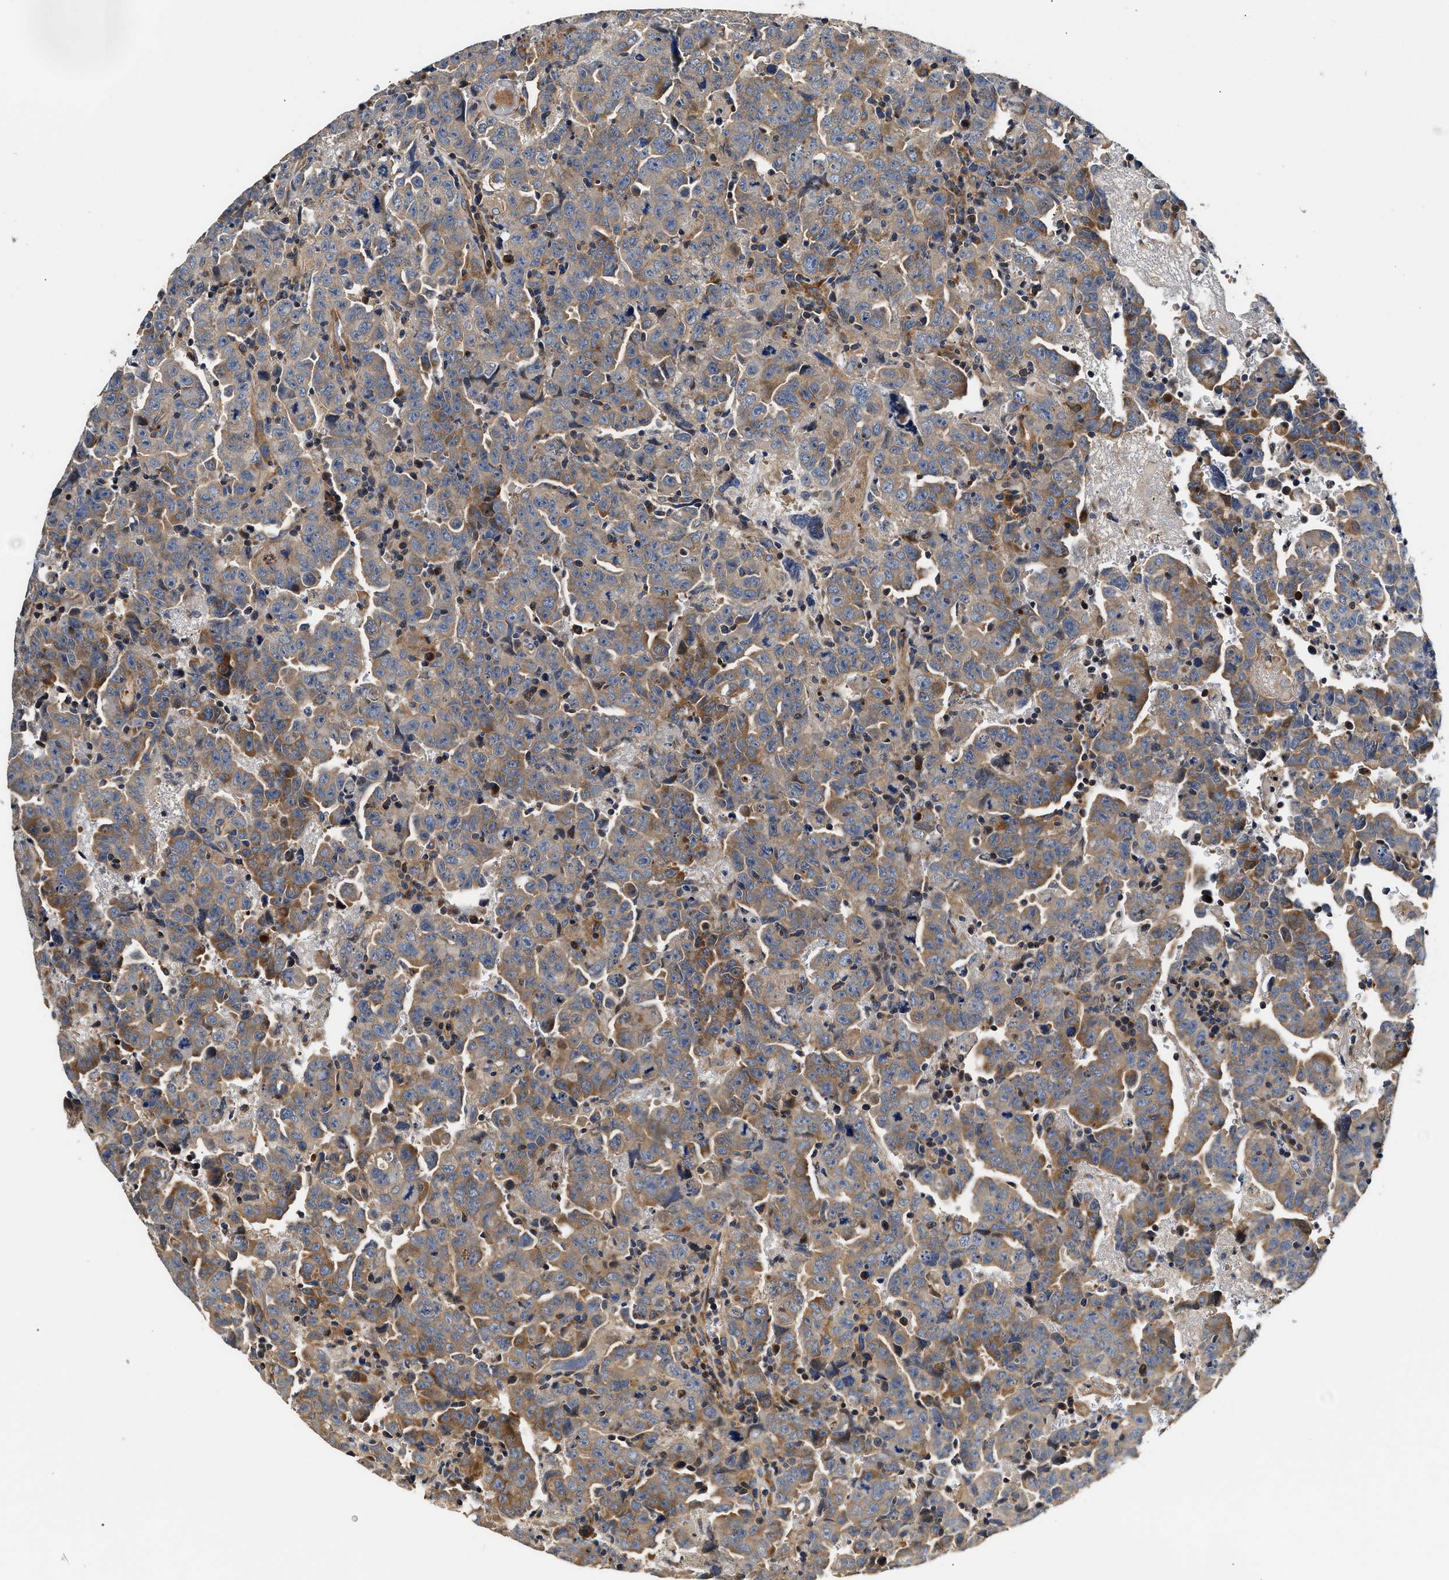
{"staining": {"intensity": "moderate", "quantity": ">75%", "location": "cytoplasmic/membranous"}, "tissue": "testis cancer", "cell_type": "Tumor cells", "image_type": "cancer", "snomed": [{"axis": "morphology", "description": "Carcinoma, Embryonal, NOS"}, {"axis": "topography", "description": "Testis"}], "caption": "IHC of human testis cancer (embryonal carcinoma) displays medium levels of moderate cytoplasmic/membranous staining in about >75% of tumor cells.", "gene": "TEX2", "patient": {"sex": "male", "age": 28}}